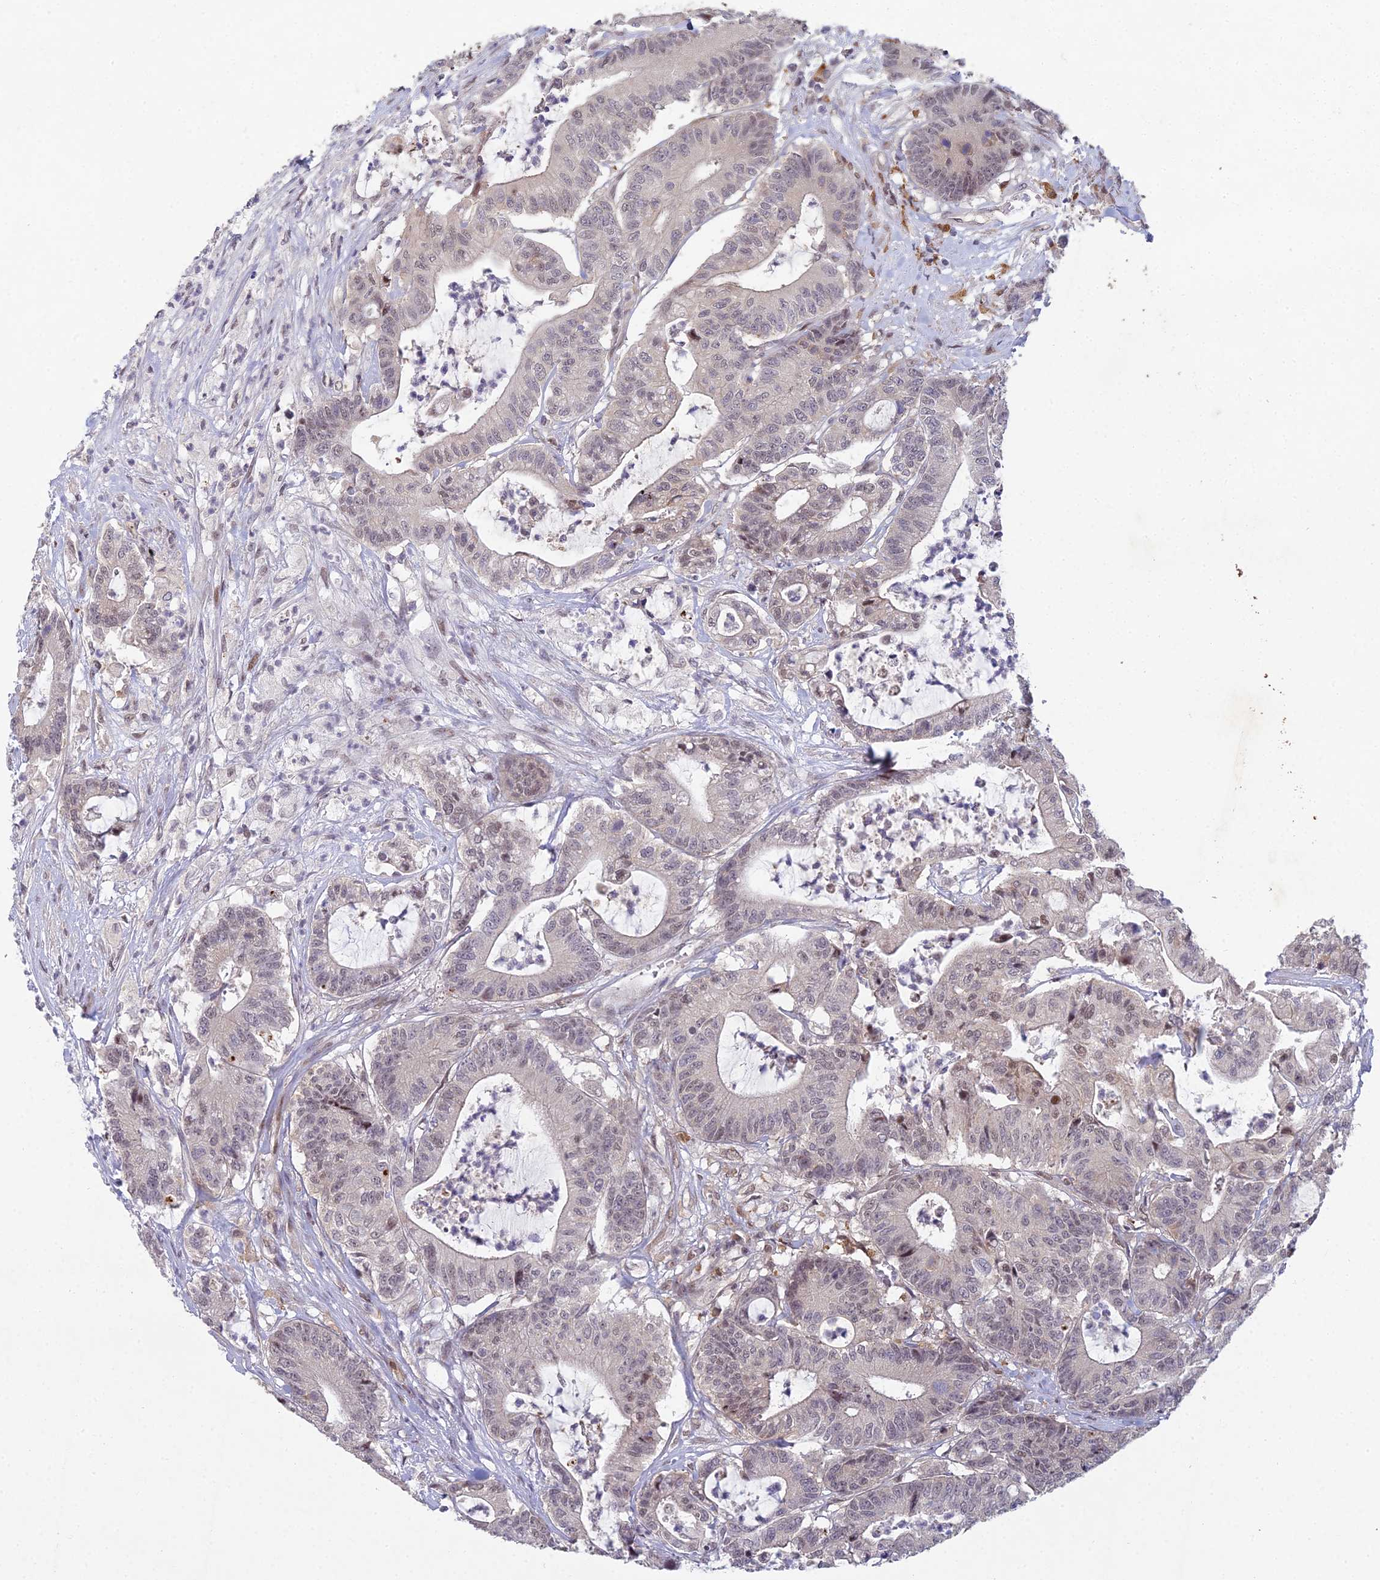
{"staining": {"intensity": "weak", "quantity": "25%-75%", "location": "nuclear"}, "tissue": "colorectal cancer", "cell_type": "Tumor cells", "image_type": "cancer", "snomed": [{"axis": "morphology", "description": "Adenocarcinoma, NOS"}, {"axis": "topography", "description": "Colon"}], "caption": "Colorectal cancer (adenocarcinoma) was stained to show a protein in brown. There is low levels of weak nuclear positivity in approximately 25%-75% of tumor cells.", "gene": "ABHD17A", "patient": {"sex": "female", "age": 84}}